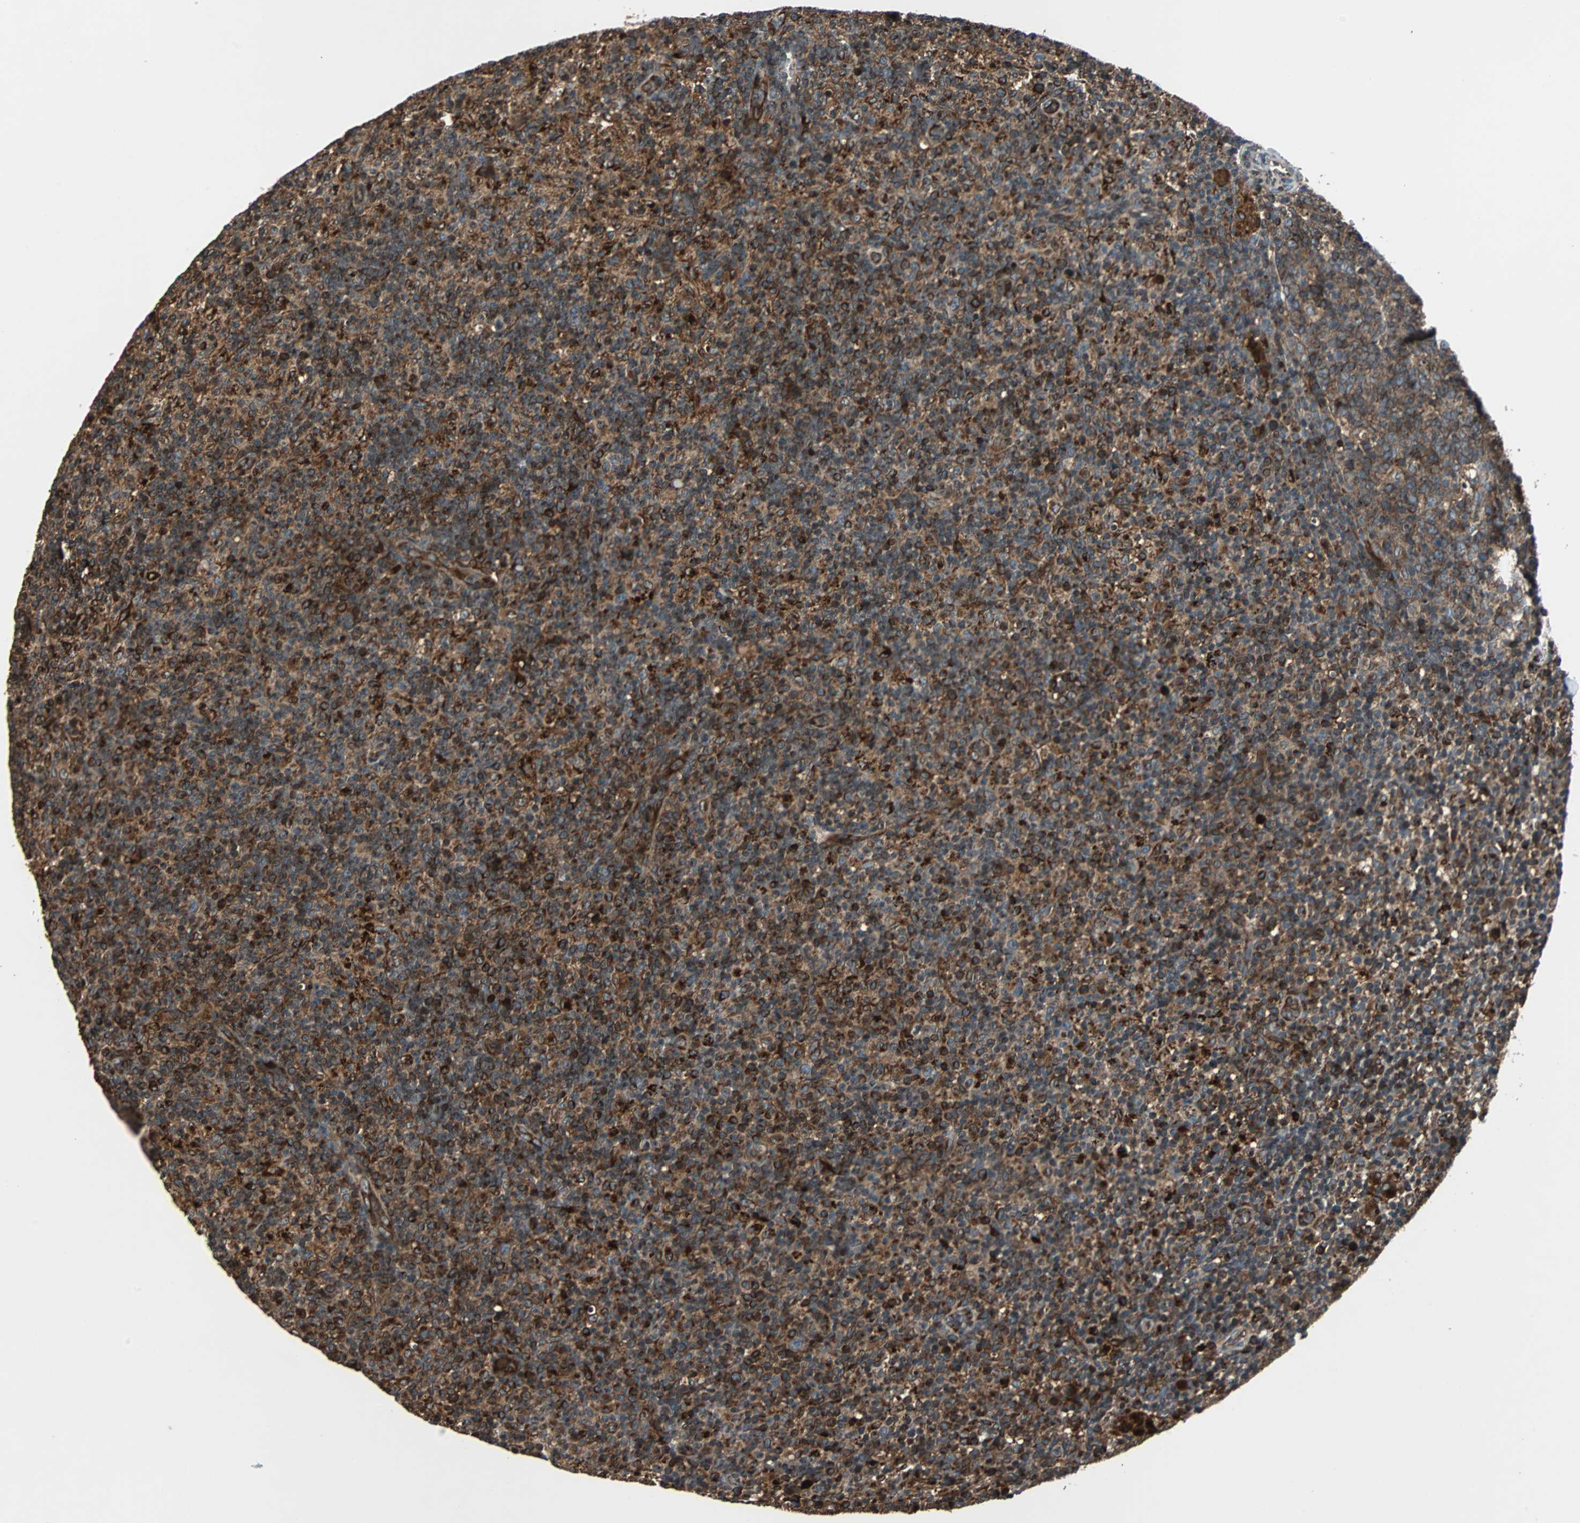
{"staining": {"intensity": "strong", "quantity": ">75%", "location": "cytoplasmic/membranous"}, "tissue": "lymph node", "cell_type": "Germinal center cells", "image_type": "normal", "snomed": [{"axis": "morphology", "description": "Normal tissue, NOS"}, {"axis": "morphology", "description": "Inflammation, NOS"}, {"axis": "topography", "description": "Lymph node"}], "caption": "Strong cytoplasmic/membranous staining is present in approximately >75% of germinal center cells in normal lymph node.", "gene": "RAB7A", "patient": {"sex": "male", "age": 55}}